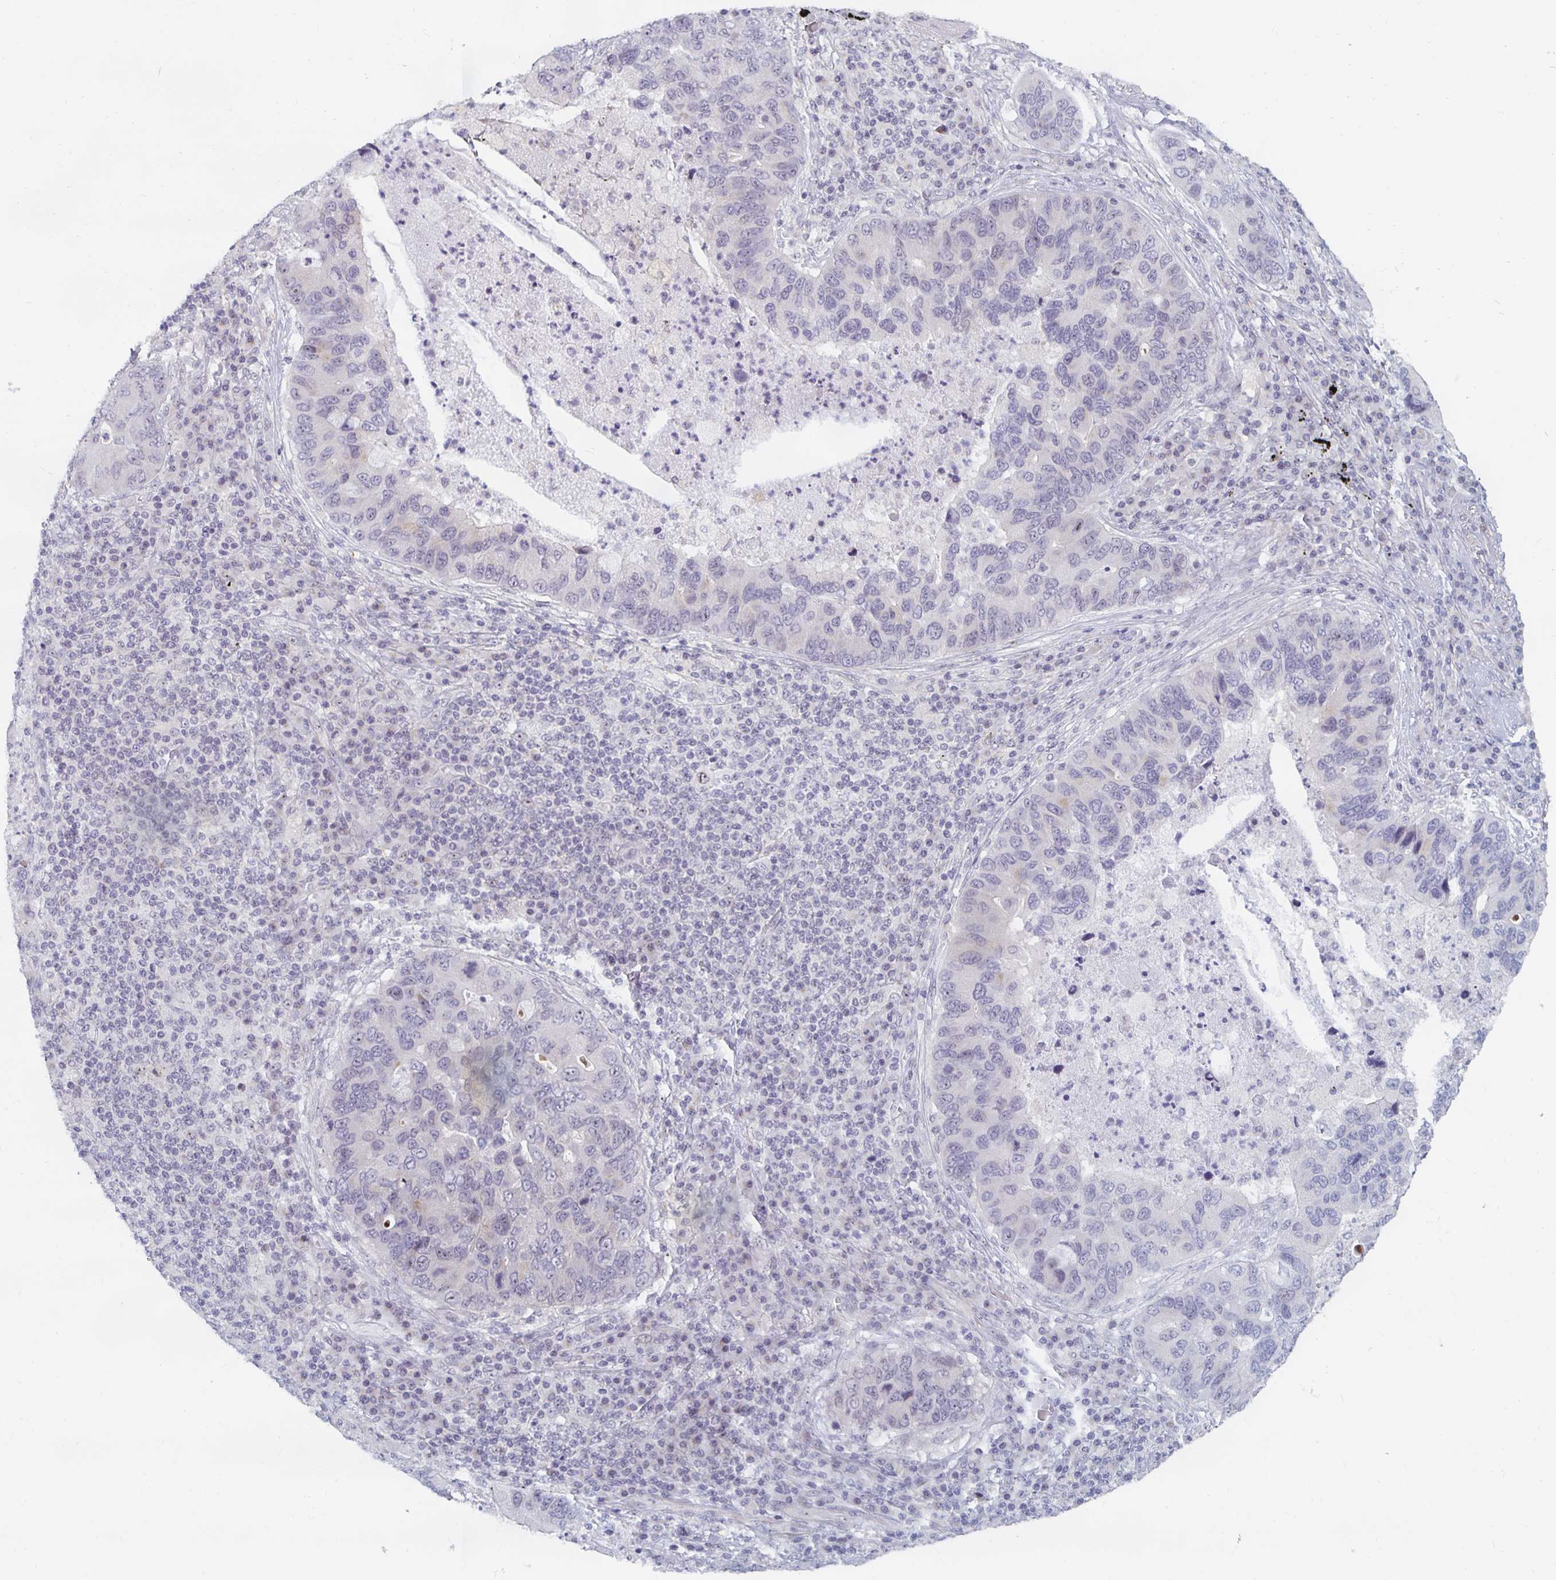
{"staining": {"intensity": "weak", "quantity": "<25%", "location": "nuclear"}, "tissue": "lung cancer", "cell_type": "Tumor cells", "image_type": "cancer", "snomed": [{"axis": "morphology", "description": "Adenocarcinoma, NOS"}, {"axis": "morphology", "description": "Adenocarcinoma, metastatic, NOS"}, {"axis": "topography", "description": "Lymph node"}, {"axis": "topography", "description": "Lung"}], "caption": "An image of lung cancer (metastatic adenocarcinoma) stained for a protein displays no brown staining in tumor cells.", "gene": "NUP85", "patient": {"sex": "female", "age": 54}}